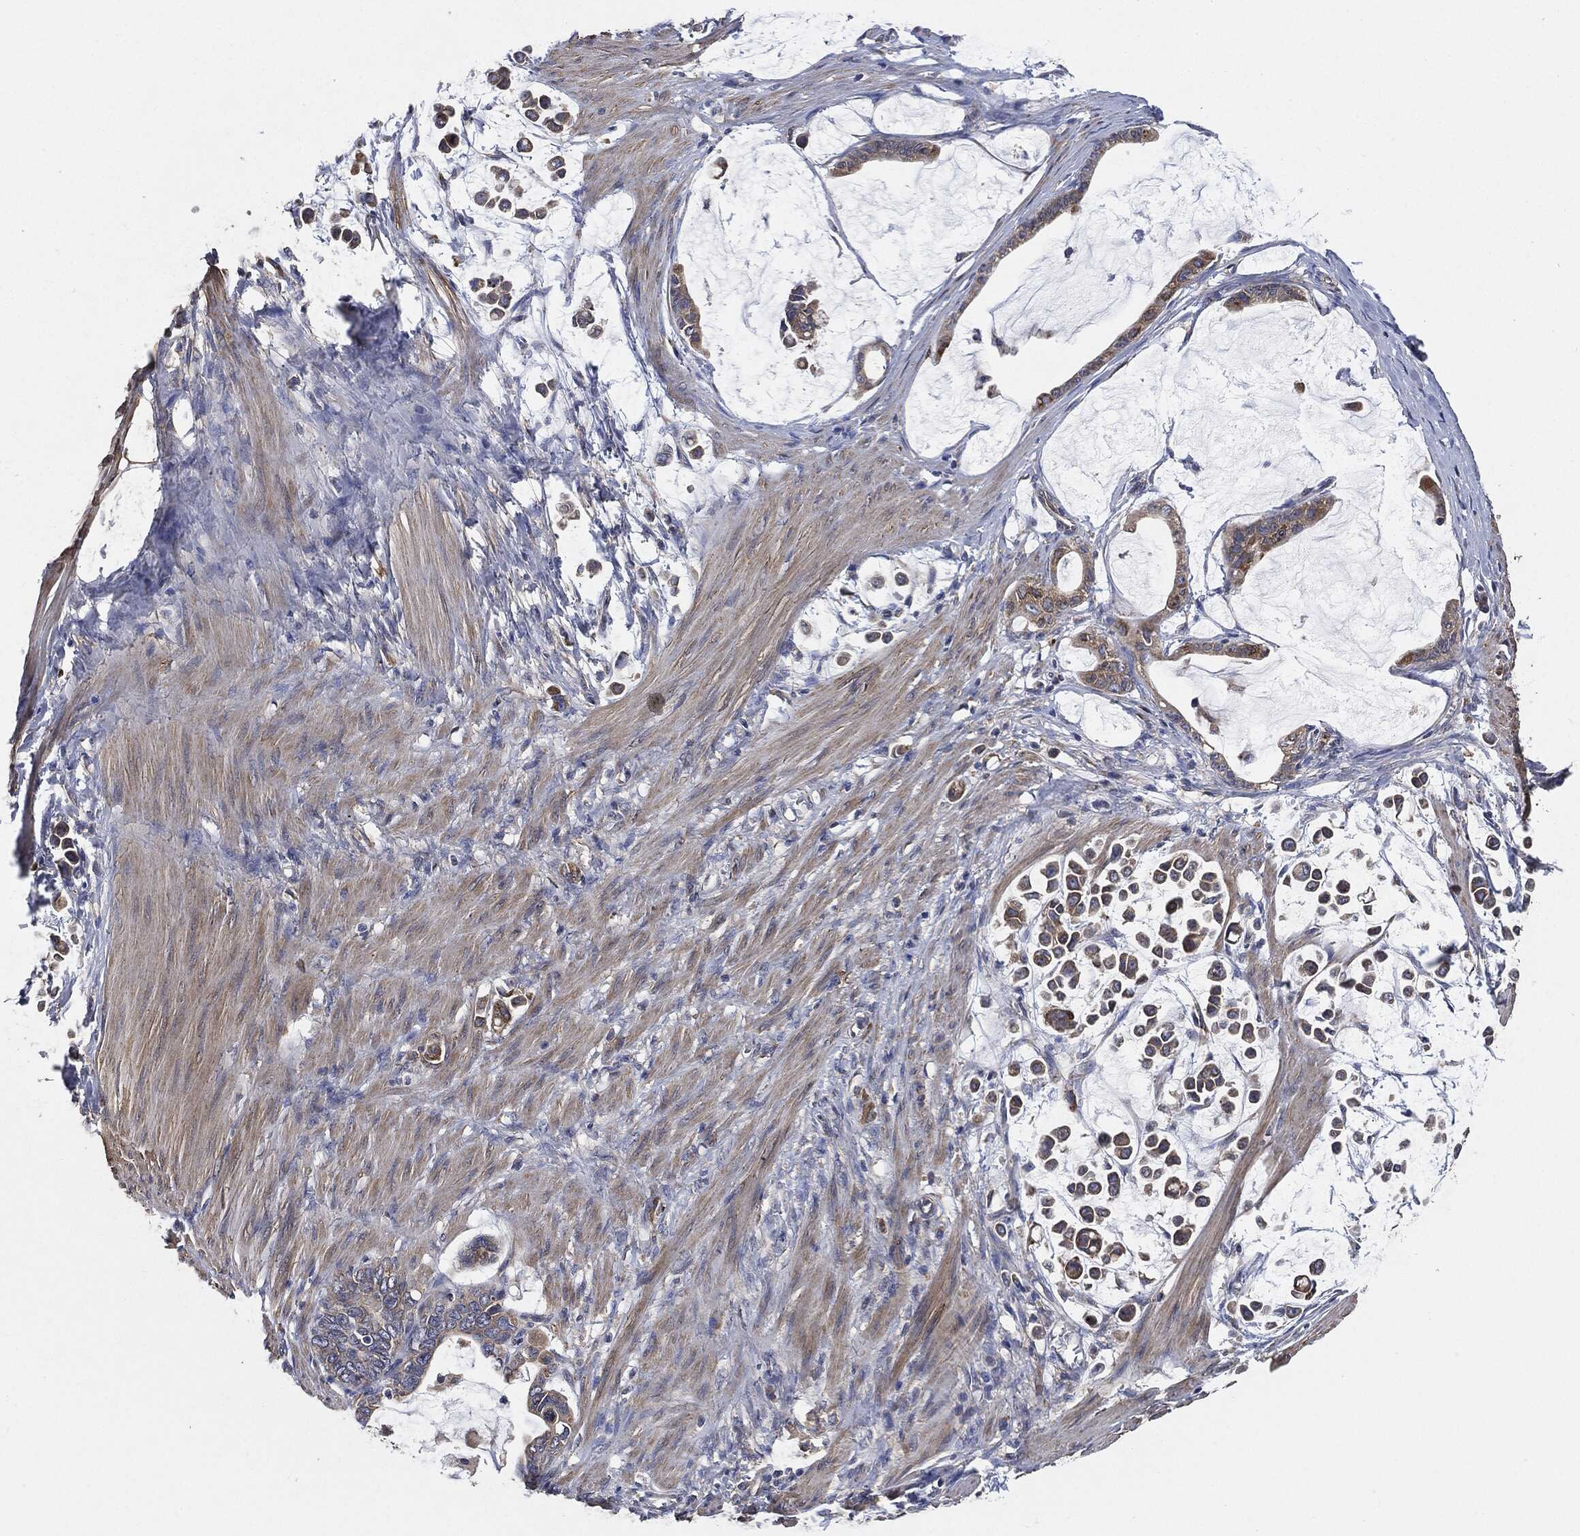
{"staining": {"intensity": "strong", "quantity": "<25%", "location": "cytoplasmic/membranous"}, "tissue": "stomach cancer", "cell_type": "Tumor cells", "image_type": "cancer", "snomed": [{"axis": "morphology", "description": "Adenocarcinoma, NOS"}, {"axis": "topography", "description": "Stomach"}], "caption": "Immunohistochemical staining of human adenocarcinoma (stomach) demonstrates medium levels of strong cytoplasmic/membranous protein positivity in about <25% of tumor cells. The staining was performed using DAB (3,3'-diaminobenzidine), with brown indicating positive protein expression. Nuclei are stained blue with hematoxylin.", "gene": "STK3", "patient": {"sex": "male", "age": 82}}